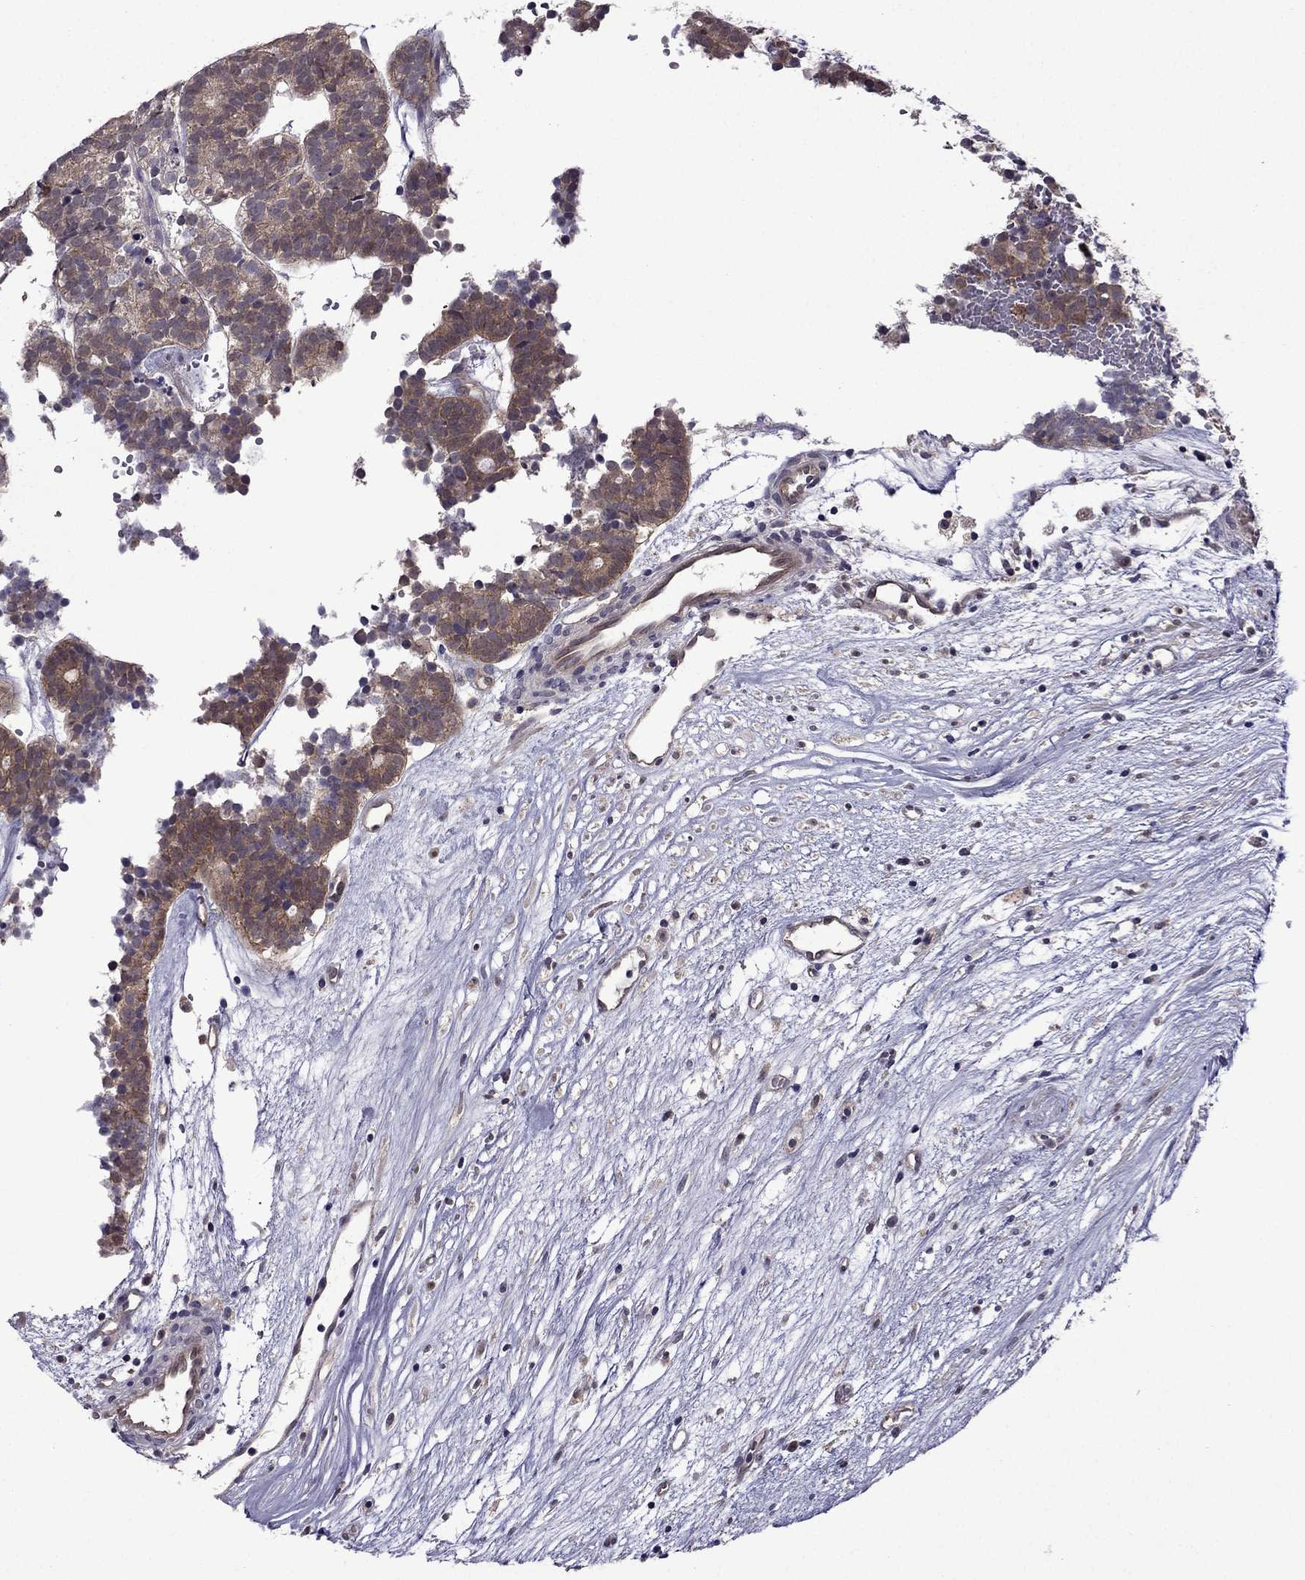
{"staining": {"intensity": "weak", "quantity": ">75%", "location": "cytoplasmic/membranous"}, "tissue": "head and neck cancer", "cell_type": "Tumor cells", "image_type": "cancer", "snomed": [{"axis": "morphology", "description": "Adenocarcinoma, NOS"}, {"axis": "topography", "description": "Head-Neck"}], "caption": "Head and neck adenocarcinoma stained with DAB (3,3'-diaminobenzidine) immunohistochemistry reveals low levels of weak cytoplasmic/membranous positivity in approximately >75% of tumor cells.", "gene": "CDK5", "patient": {"sex": "female", "age": 81}}